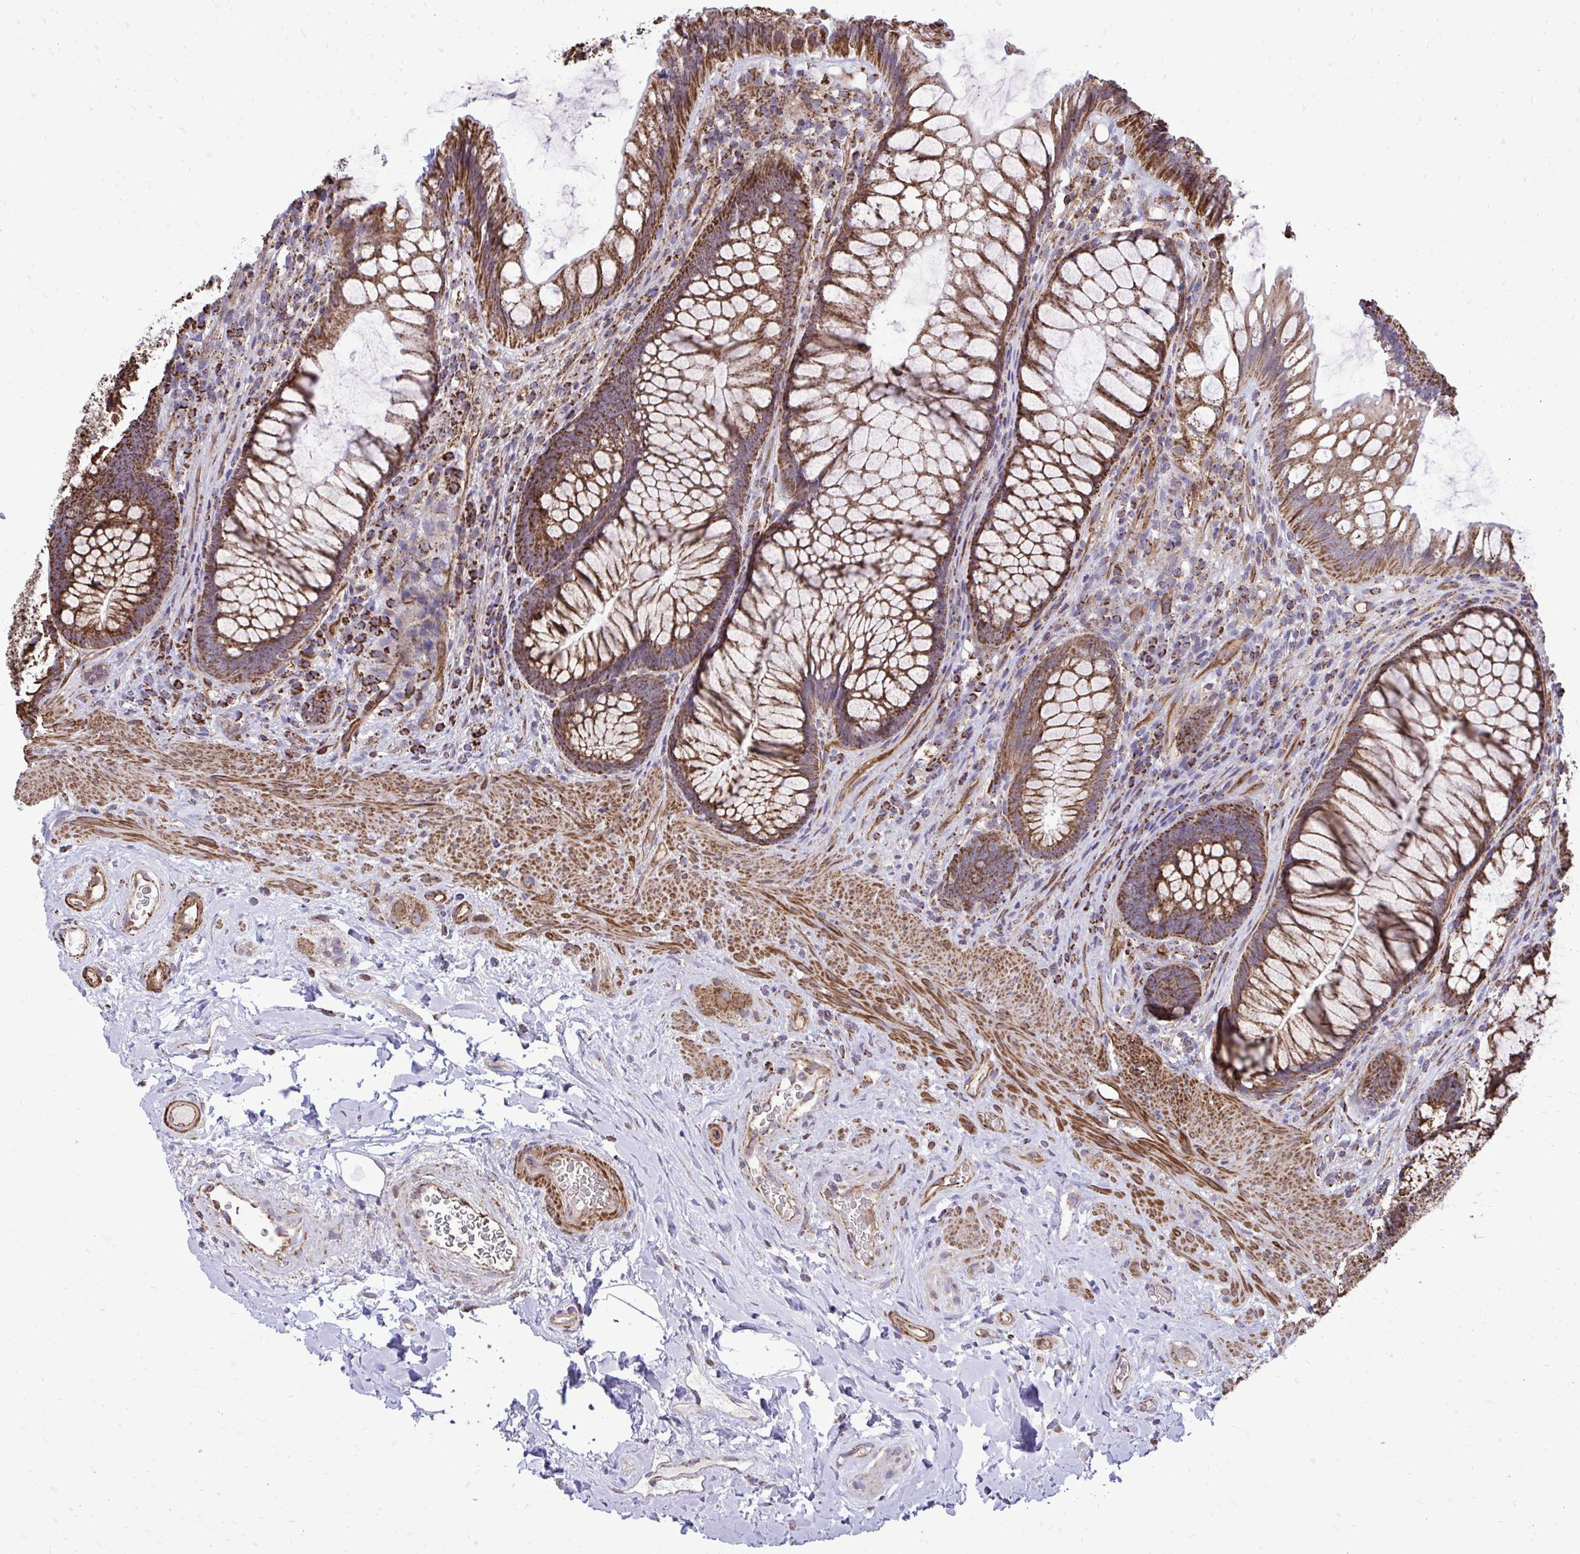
{"staining": {"intensity": "moderate", "quantity": ">75%", "location": "cytoplasmic/membranous"}, "tissue": "rectum", "cell_type": "Glandular cells", "image_type": "normal", "snomed": [{"axis": "morphology", "description": "Normal tissue, NOS"}, {"axis": "topography", "description": "Rectum"}], "caption": "Protein analysis of normal rectum shows moderate cytoplasmic/membranous expression in approximately >75% of glandular cells. Immunohistochemistry (ihc) stains the protein in brown and the nuclei are stained blue.", "gene": "UBE2C", "patient": {"sex": "male", "age": 53}}